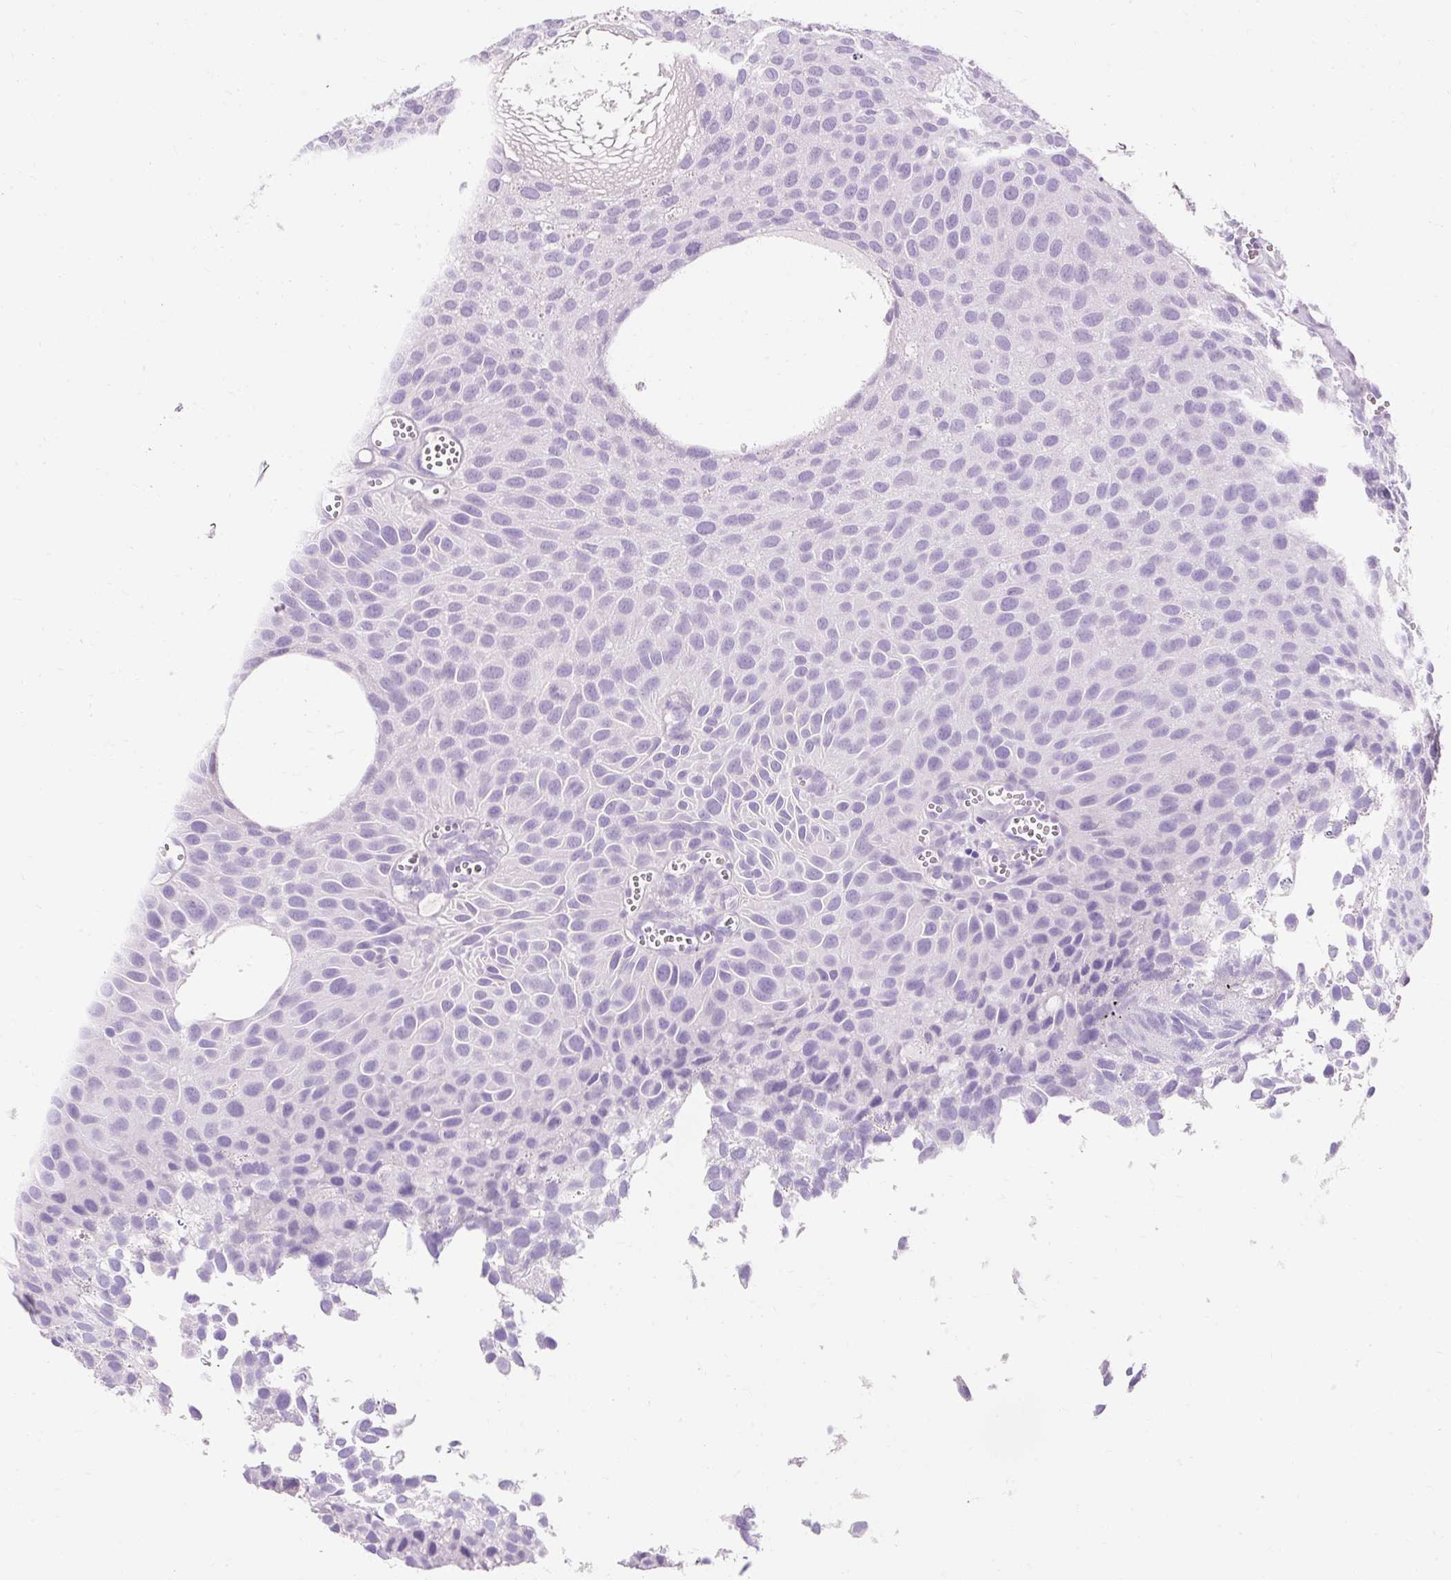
{"staining": {"intensity": "negative", "quantity": "none", "location": "none"}, "tissue": "urothelial cancer", "cell_type": "Tumor cells", "image_type": "cancer", "snomed": [{"axis": "morphology", "description": "Urothelial carcinoma, Low grade"}, {"axis": "topography", "description": "Urinary bladder"}], "caption": "This is a histopathology image of immunohistochemistry (IHC) staining of urothelial carcinoma (low-grade), which shows no staining in tumor cells.", "gene": "TMEM213", "patient": {"sex": "male", "age": 88}}